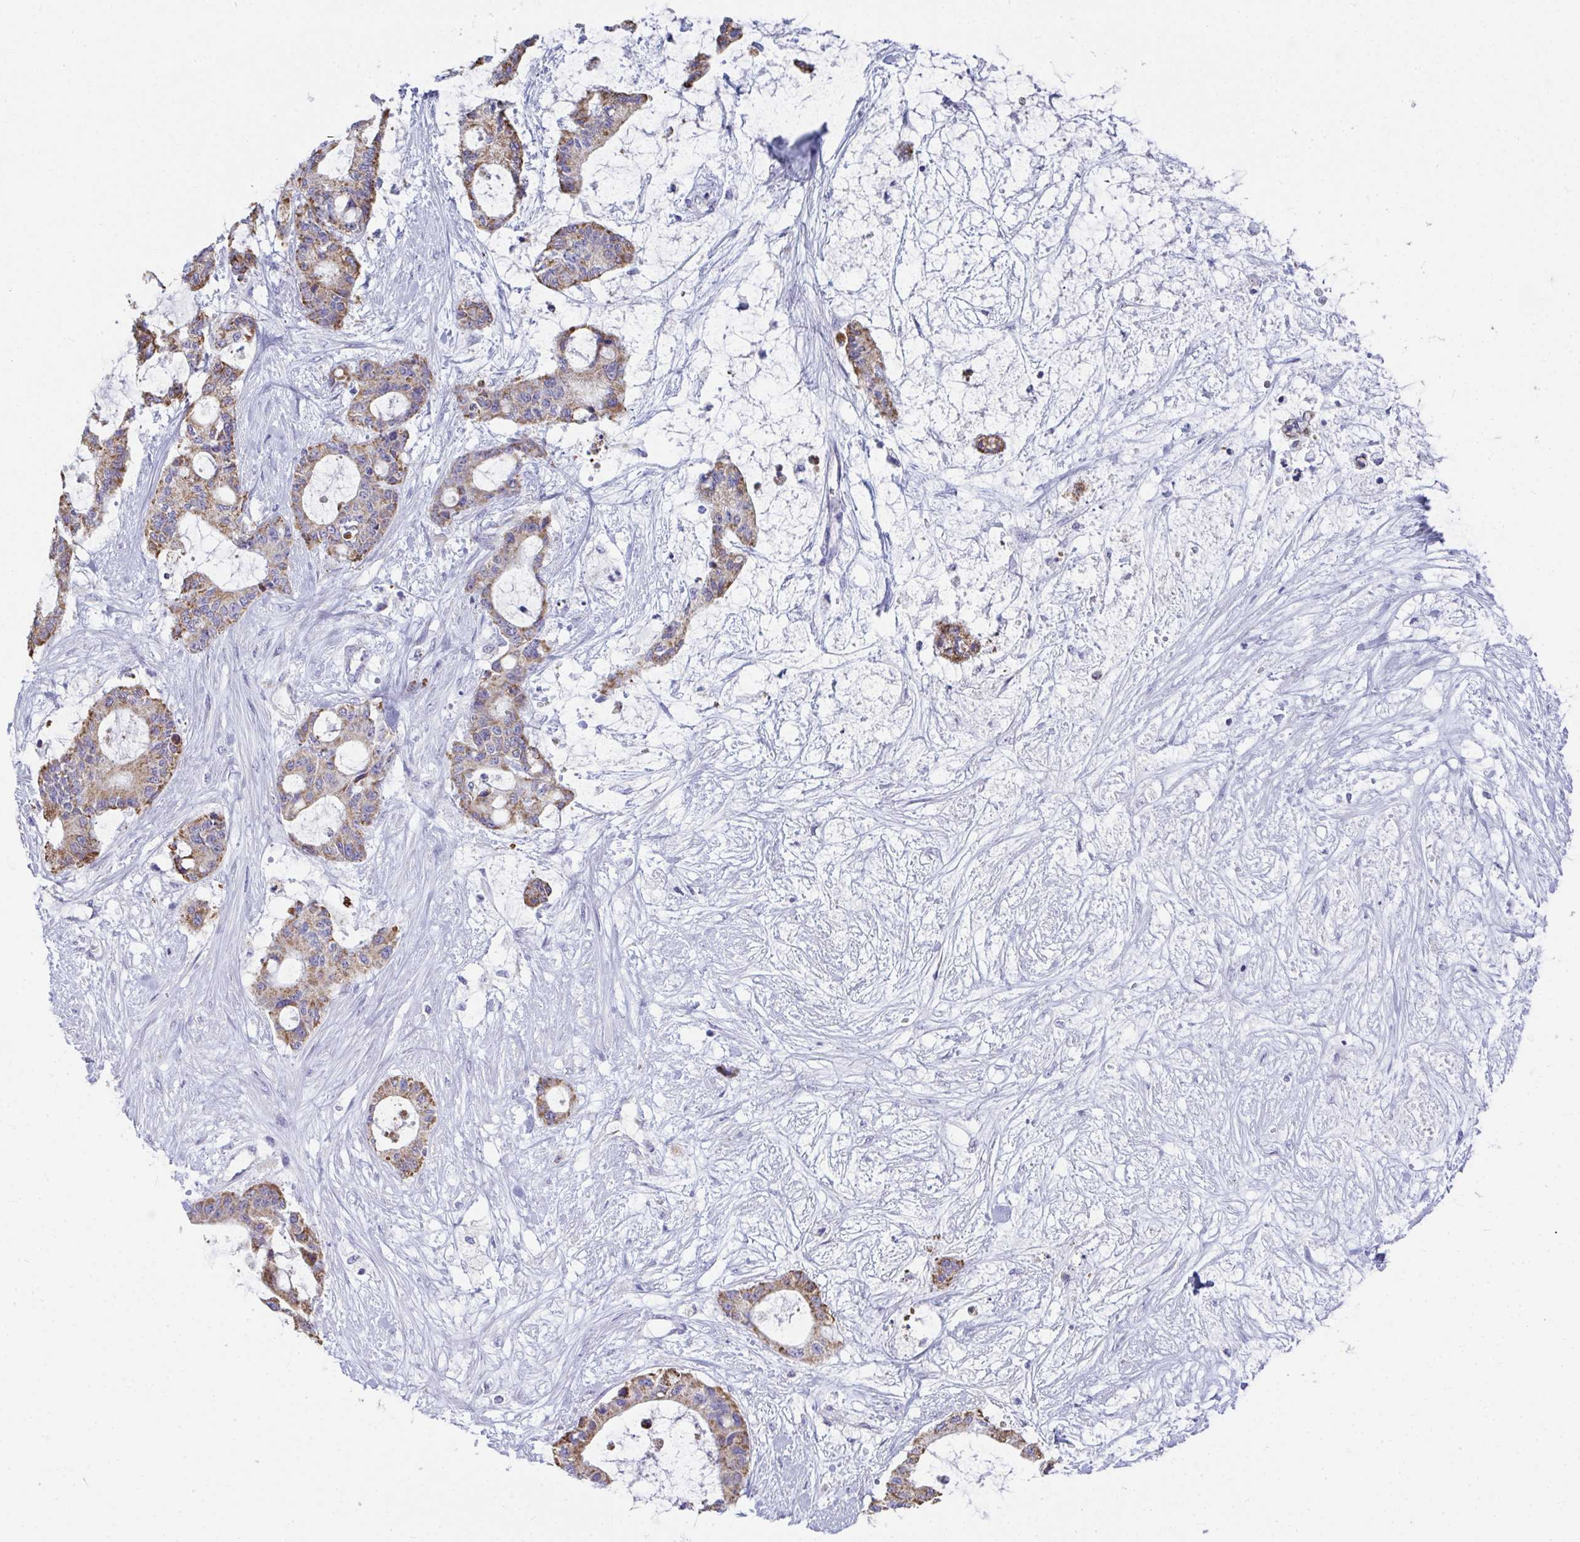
{"staining": {"intensity": "moderate", "quantity": "25%-75%", "location": "cytoplasmic/membranous"}, "tissue": "liver cancer", "cell_type": "Tumor cells", "image_type": "cancer", "snomed": [{"axis": "morphology", "description": "Normal tissue, NOS"}, {"axis": "morphology", "description": "Cholangiocarcinoma"}, {"axis": "topography", "description": "Liver"}, {"axis": "topography", "description": "Peripheral nerve tissue"}], "caption": "Immunohistochemistry image of neoplastic tissue: cholangiocarcinoma (liver) stained using immunohistochemistry (IHC) demonstrates medium levels of moderate protein expression localized specifically in the cytoplasmic/membranous of tumor cells, appearing as a cytoplasmic/membranous brown color.", "gene": "SLC6A1", "patient": {"sex": "female", "age": 73}}